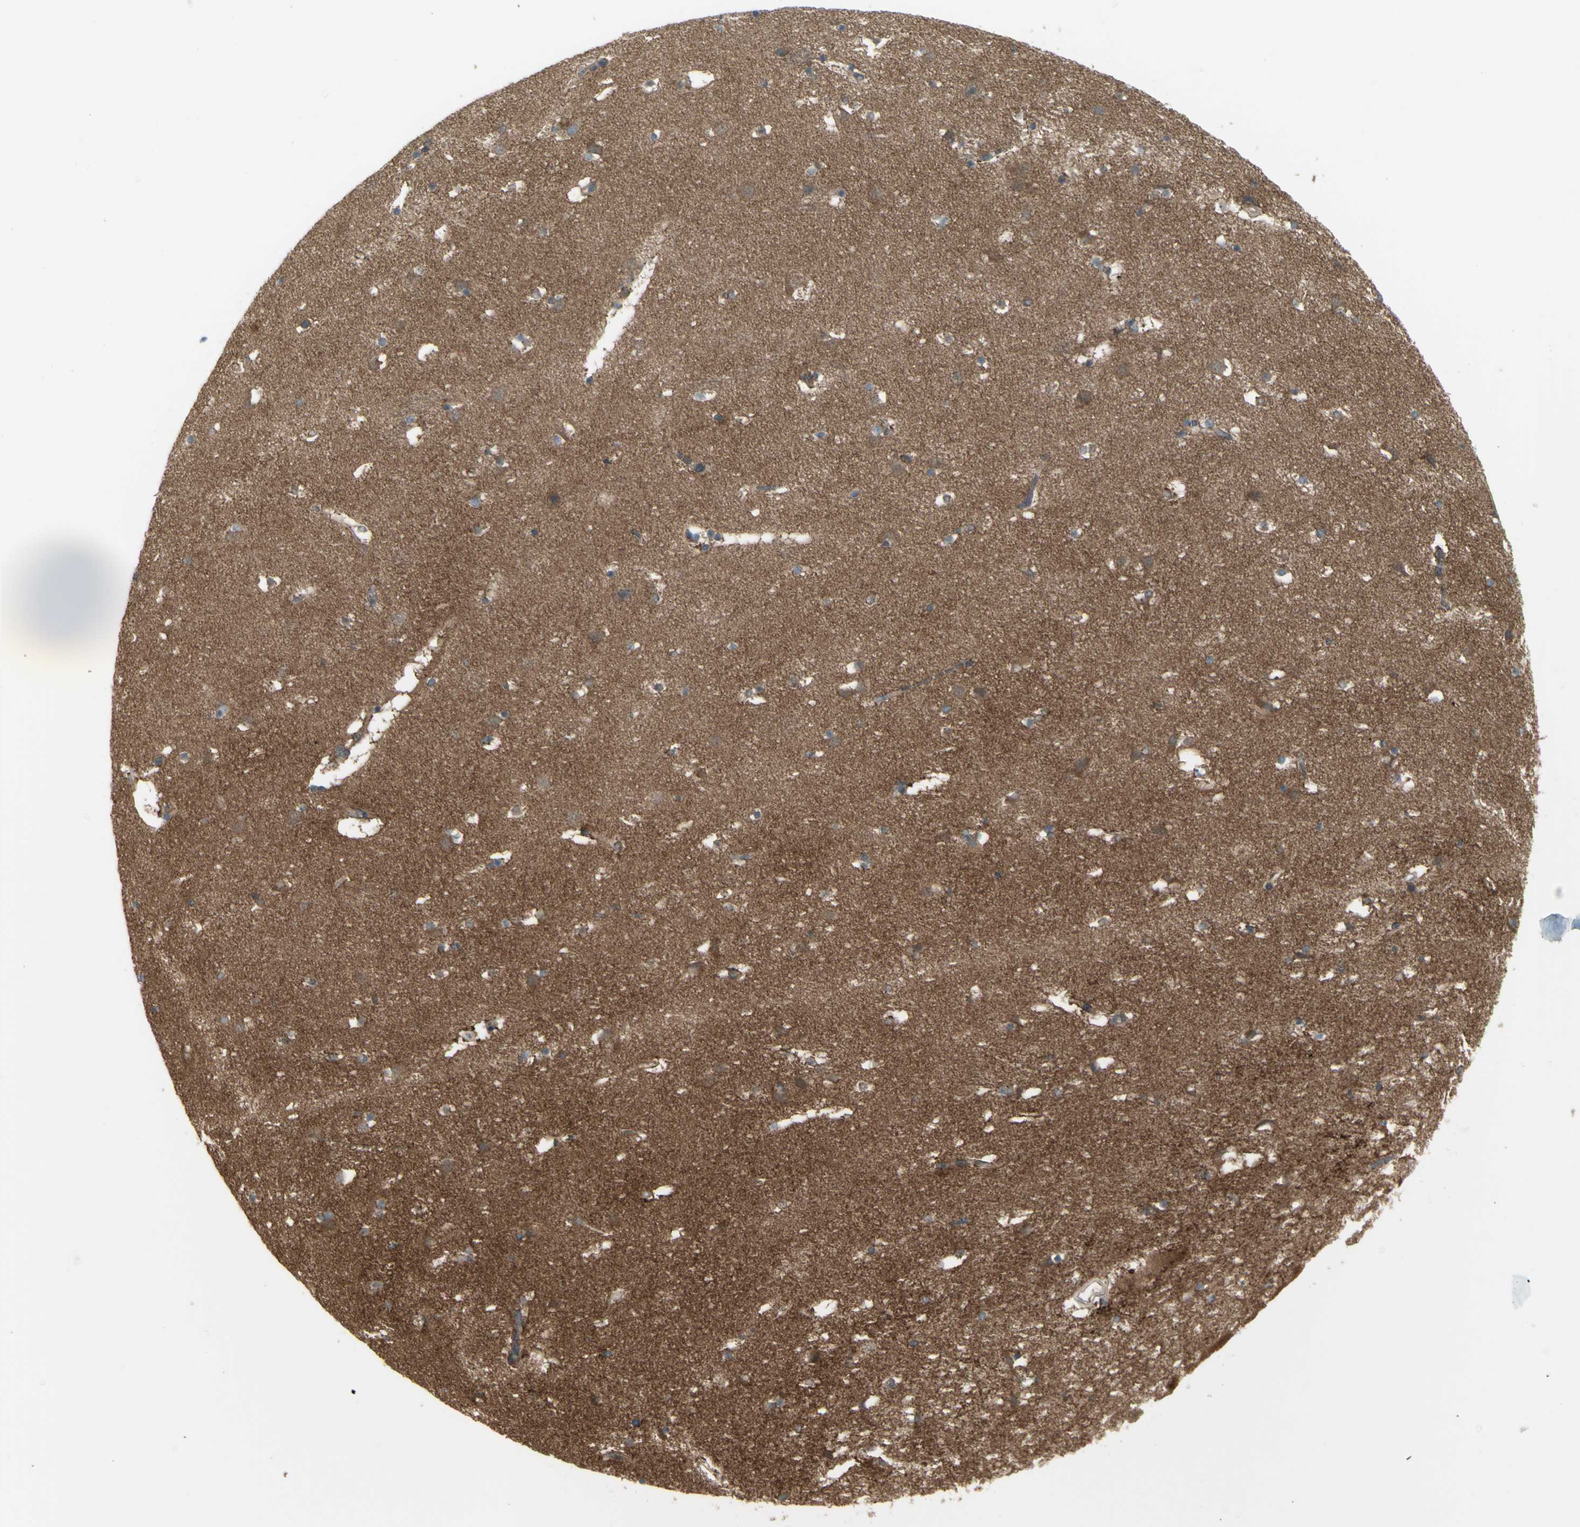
{"staining": {"intensity": "negative", "quantity": "none", "location": "none"}, "tissue": "caudate", "cell_type": "Glial cells", "image_type": "normal", "snomed": [{"axis": "morphology", "description": "Normal tissue, NOS"}, {"axis": "topography", "description": "Lateral ventricle wall"}], "caption": "Immunohistochemistry (IHC) image of unremarkable caudate stained for a protein (brown), which reveals no expression in glial cells.", "gene": "NAXD", "patient": {"sex": "male", "age": 45}}